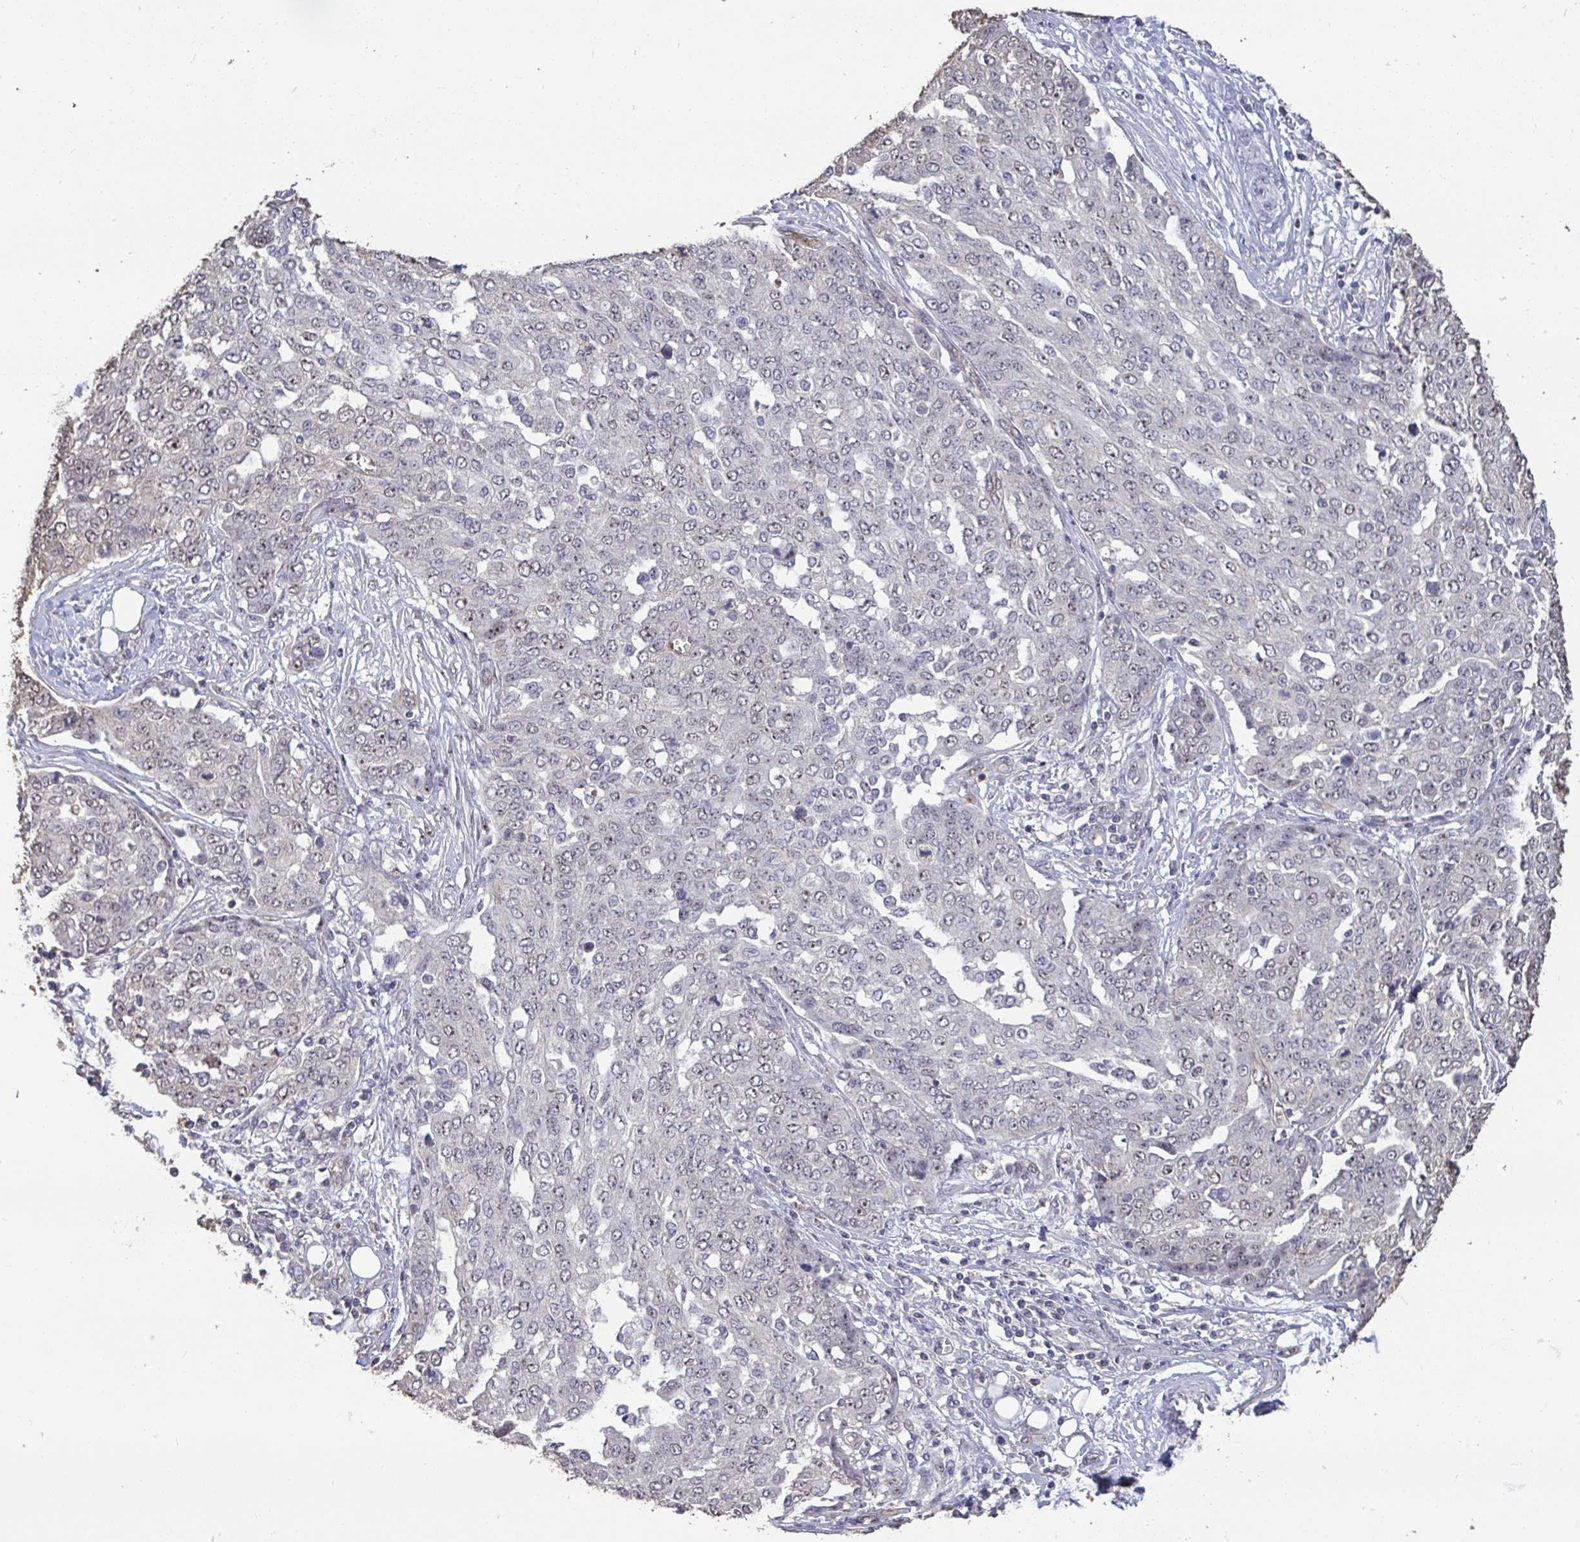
{"staining": {"intensity": "weak", "quantity": "25%-75%", "location": "nuclear"}, "tissue": "ovarian cancer", "cell_type": "Tumor cells", "image_type": "cancer", "snomed": [{"axis": "morphology", "description": "Cystadenocarcinoma, serous, NOS"}, {"axis": "topography", "description": "Soft tissue"}, {"axis": "topography", "description": "Ovary"}], "caption": "Weak nuclear protein positivity is present in approximately 25%-75% of tumor cells in ovarian cancer.", "gene": "SENP3", "patient": {"sex": "female", "age": 57}}